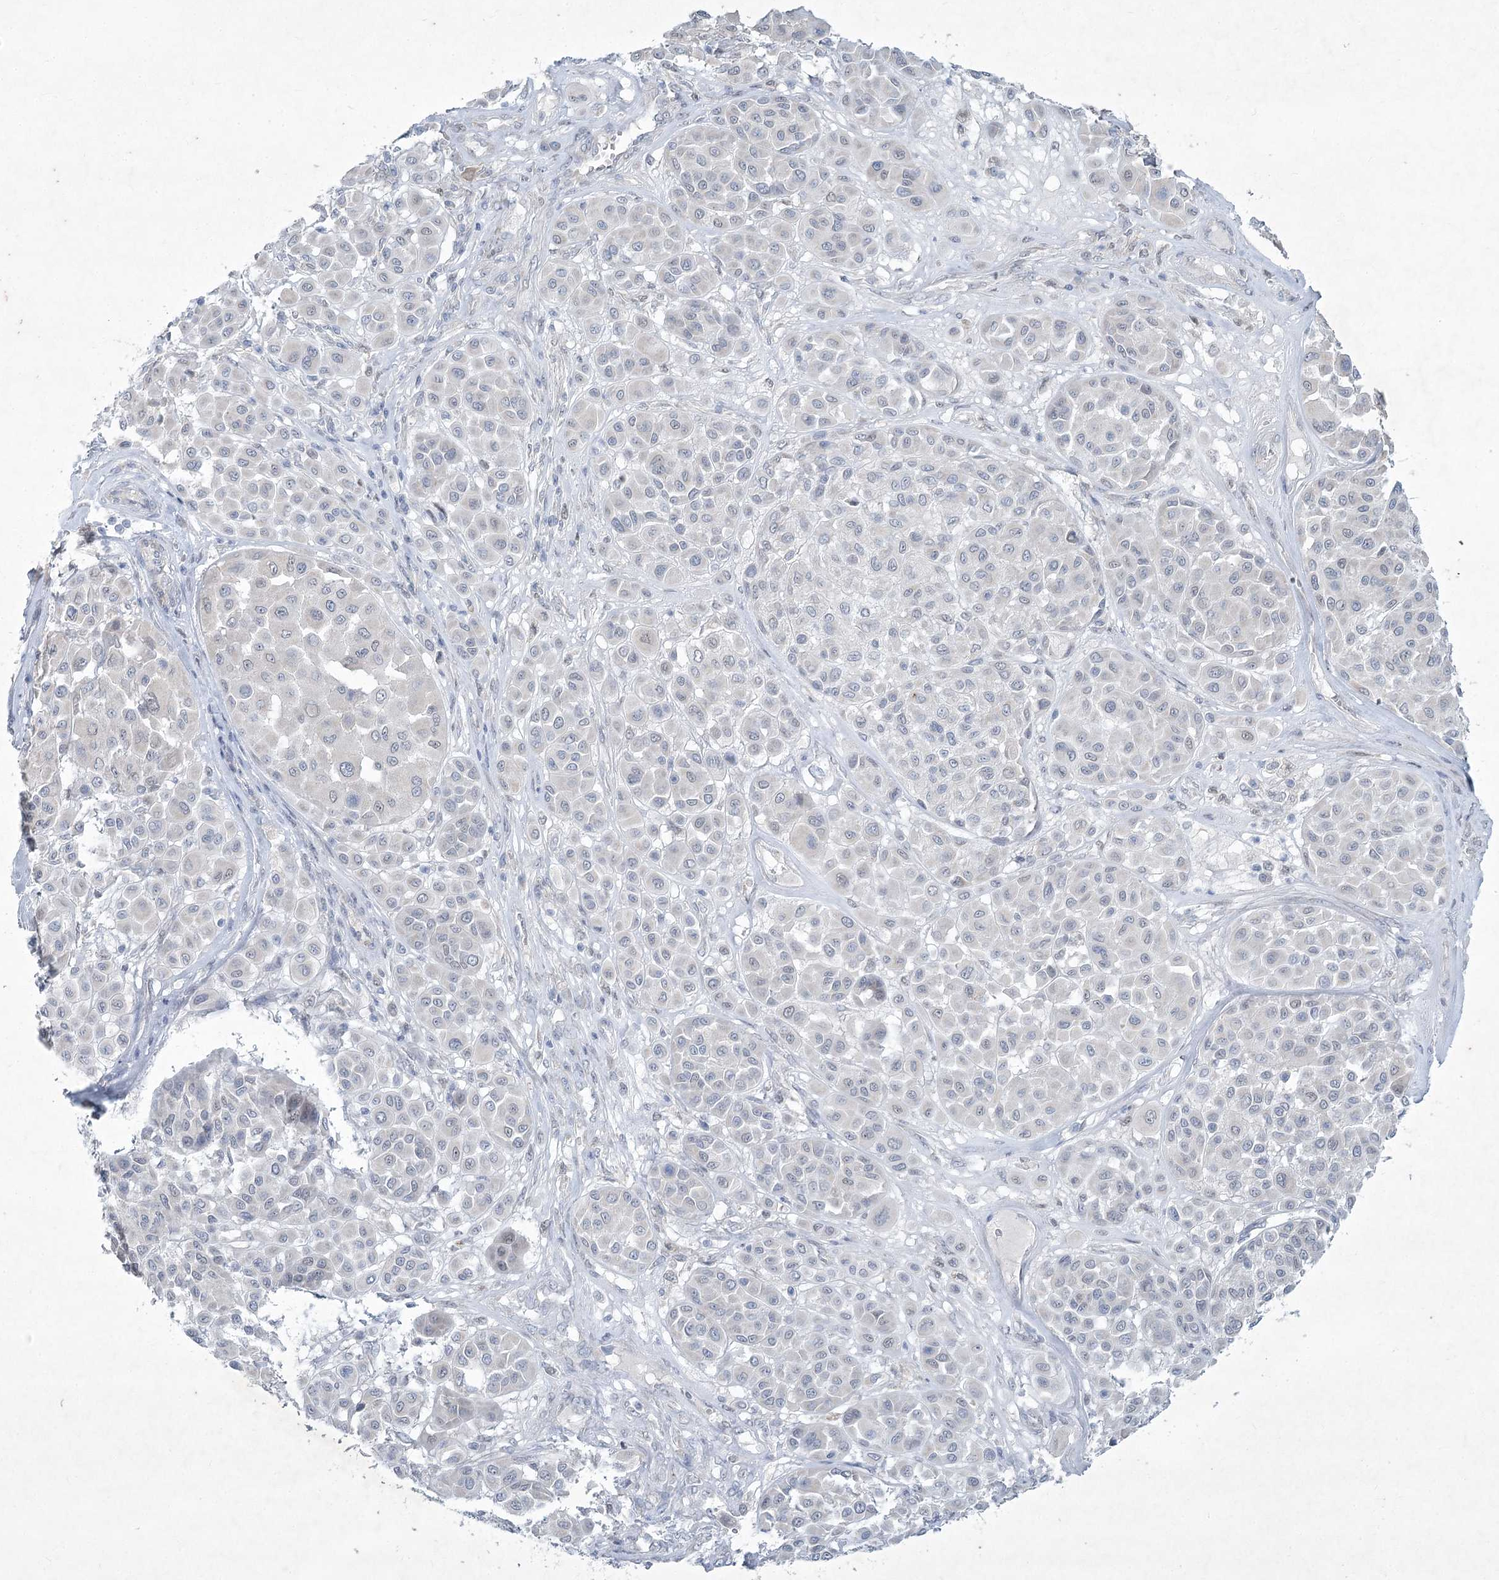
{"staining": {"intensity": "negative", "quantity": "none", "location": "none"}, "tissue": "melanoma", "cell_type": "Tumor cells", "image_type": "cancer", "snomed": [{"axis": "morphology", "description": "Malignant melanoma, Metastatic site"}, {"axis": "topography", "description": "Soft tissue"}], "caption": "Histopathology image shows no protein positivity in tumor cells of malignant melanoma (metastatic site) tissue.", "gene": "ABITRAM", "patient": {"sex": "male", "age": 41}}